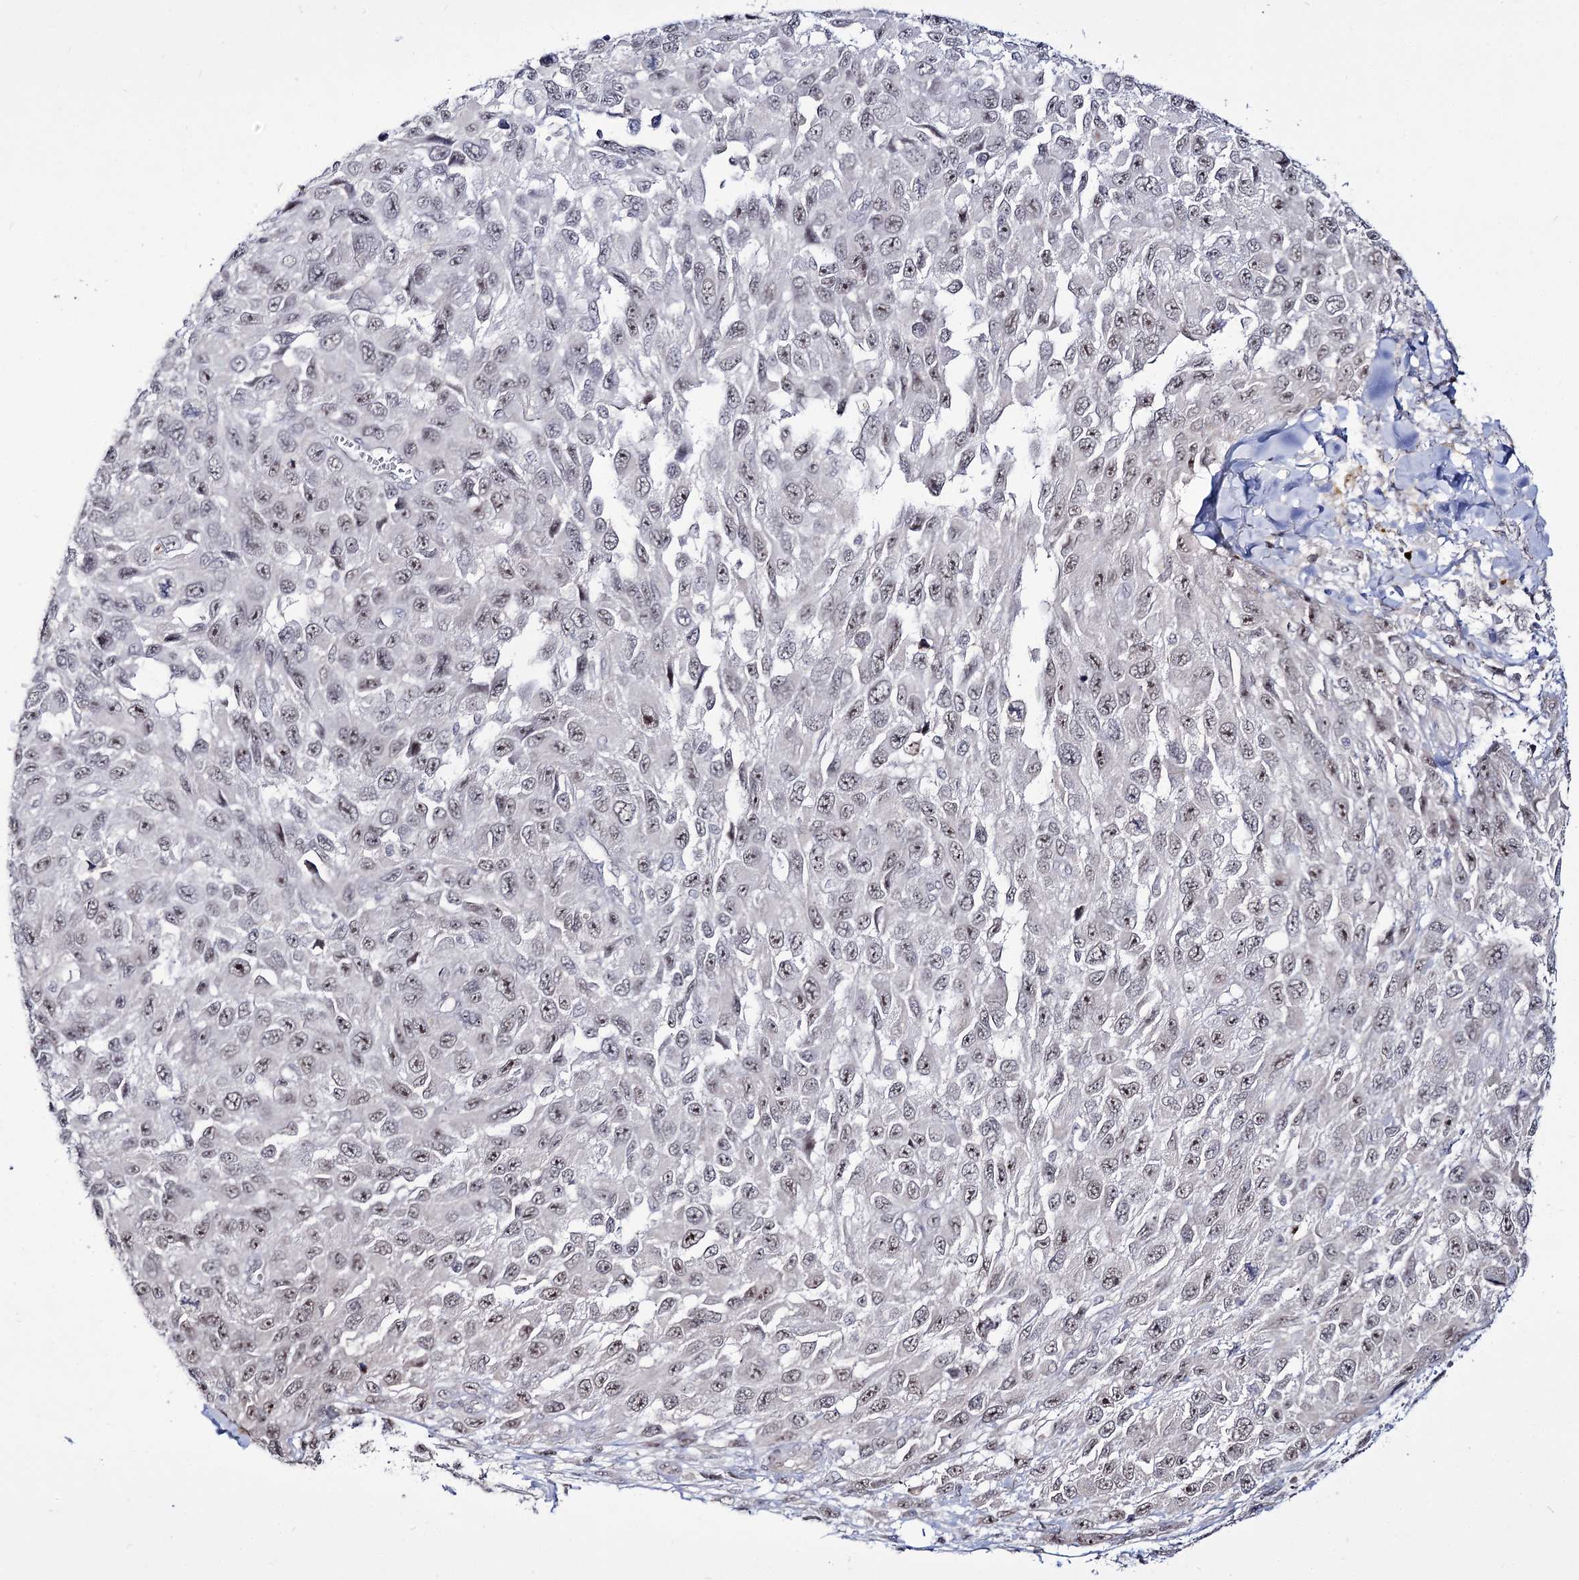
{"staining": {"intensity": "negative", "quantity": "none", "location": "none"}, "tissue": "melanoma", "cell_type": "Tumor cells", "image_type": "cancer", "snomed": [{"axis": "morphology", "description": "Normal tissue, NOS"}, {"axis": "morphology", "description": "Malignant melanoma, NOS"}, {"axis": "topography", "description": "Skin"}], "caption": "Protein analysis of malignant melanoma demonstrates no significant staining in tumor cells.", "gene": "RRP9", "patient": {"sex": "female", "age": 96}}